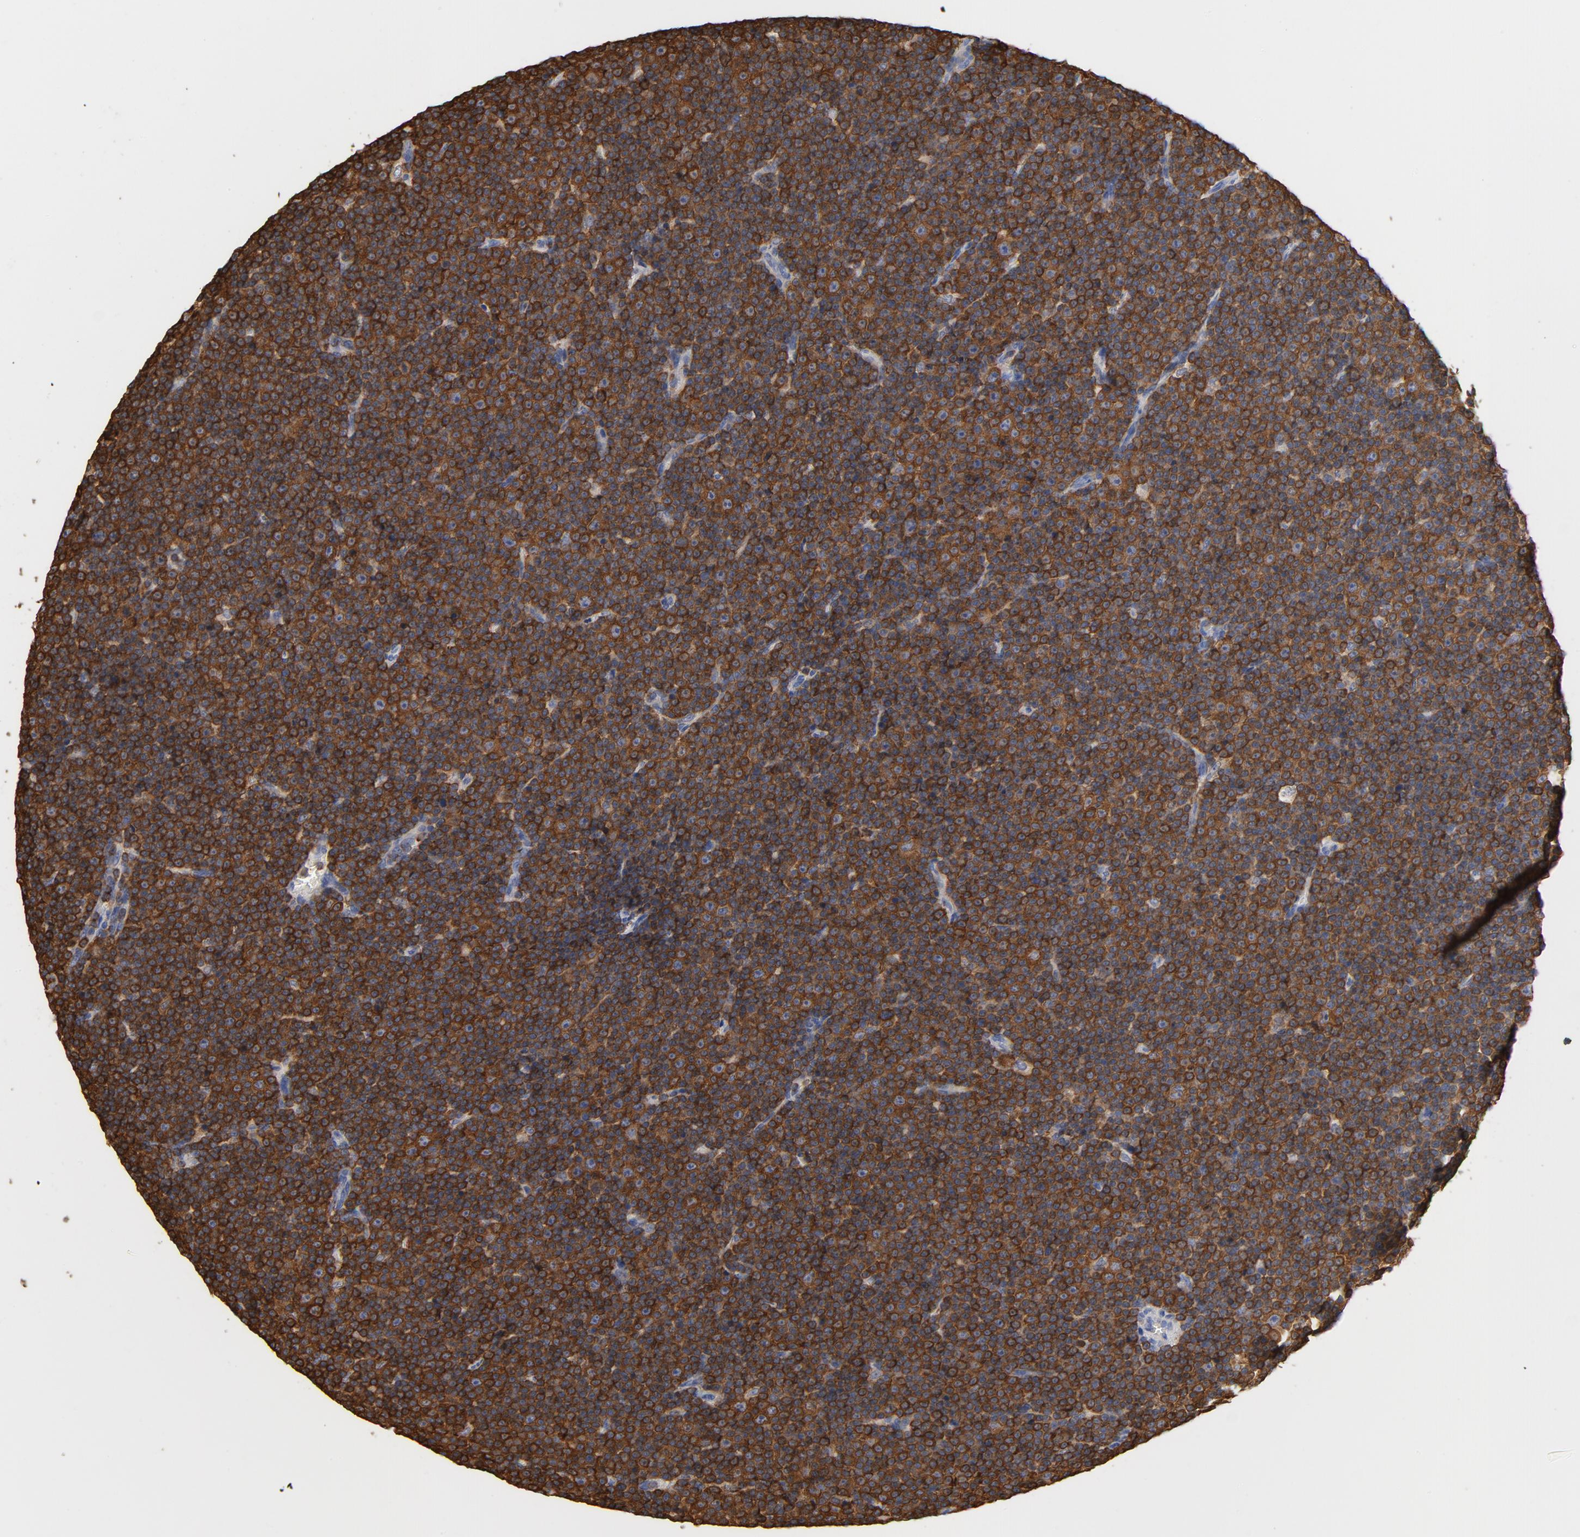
{"staining": {"intensity": "strong", "quantity": ">75%", "location": "cytoplasmic/membranous"}, "tissue": "lymphoma", "cell_type": "Tumor cells", "image_type": "cancer", "snomed": [{"axis": "morphology", "description": "Malignant lymphoma, non-Hodgkin's type, Low grade"}, {"axis": "topography", "description": "Lymph node"}], "caption": "Protein expression analysis of human lymphoma reveals strong cytoplasmic/membranous expression in approximately >75% of tumor cells. The protein is shown in brown color, while the nuclei are stained blue.", "gene": "EZR", "patient": {"sex": "female", "age": 67}}